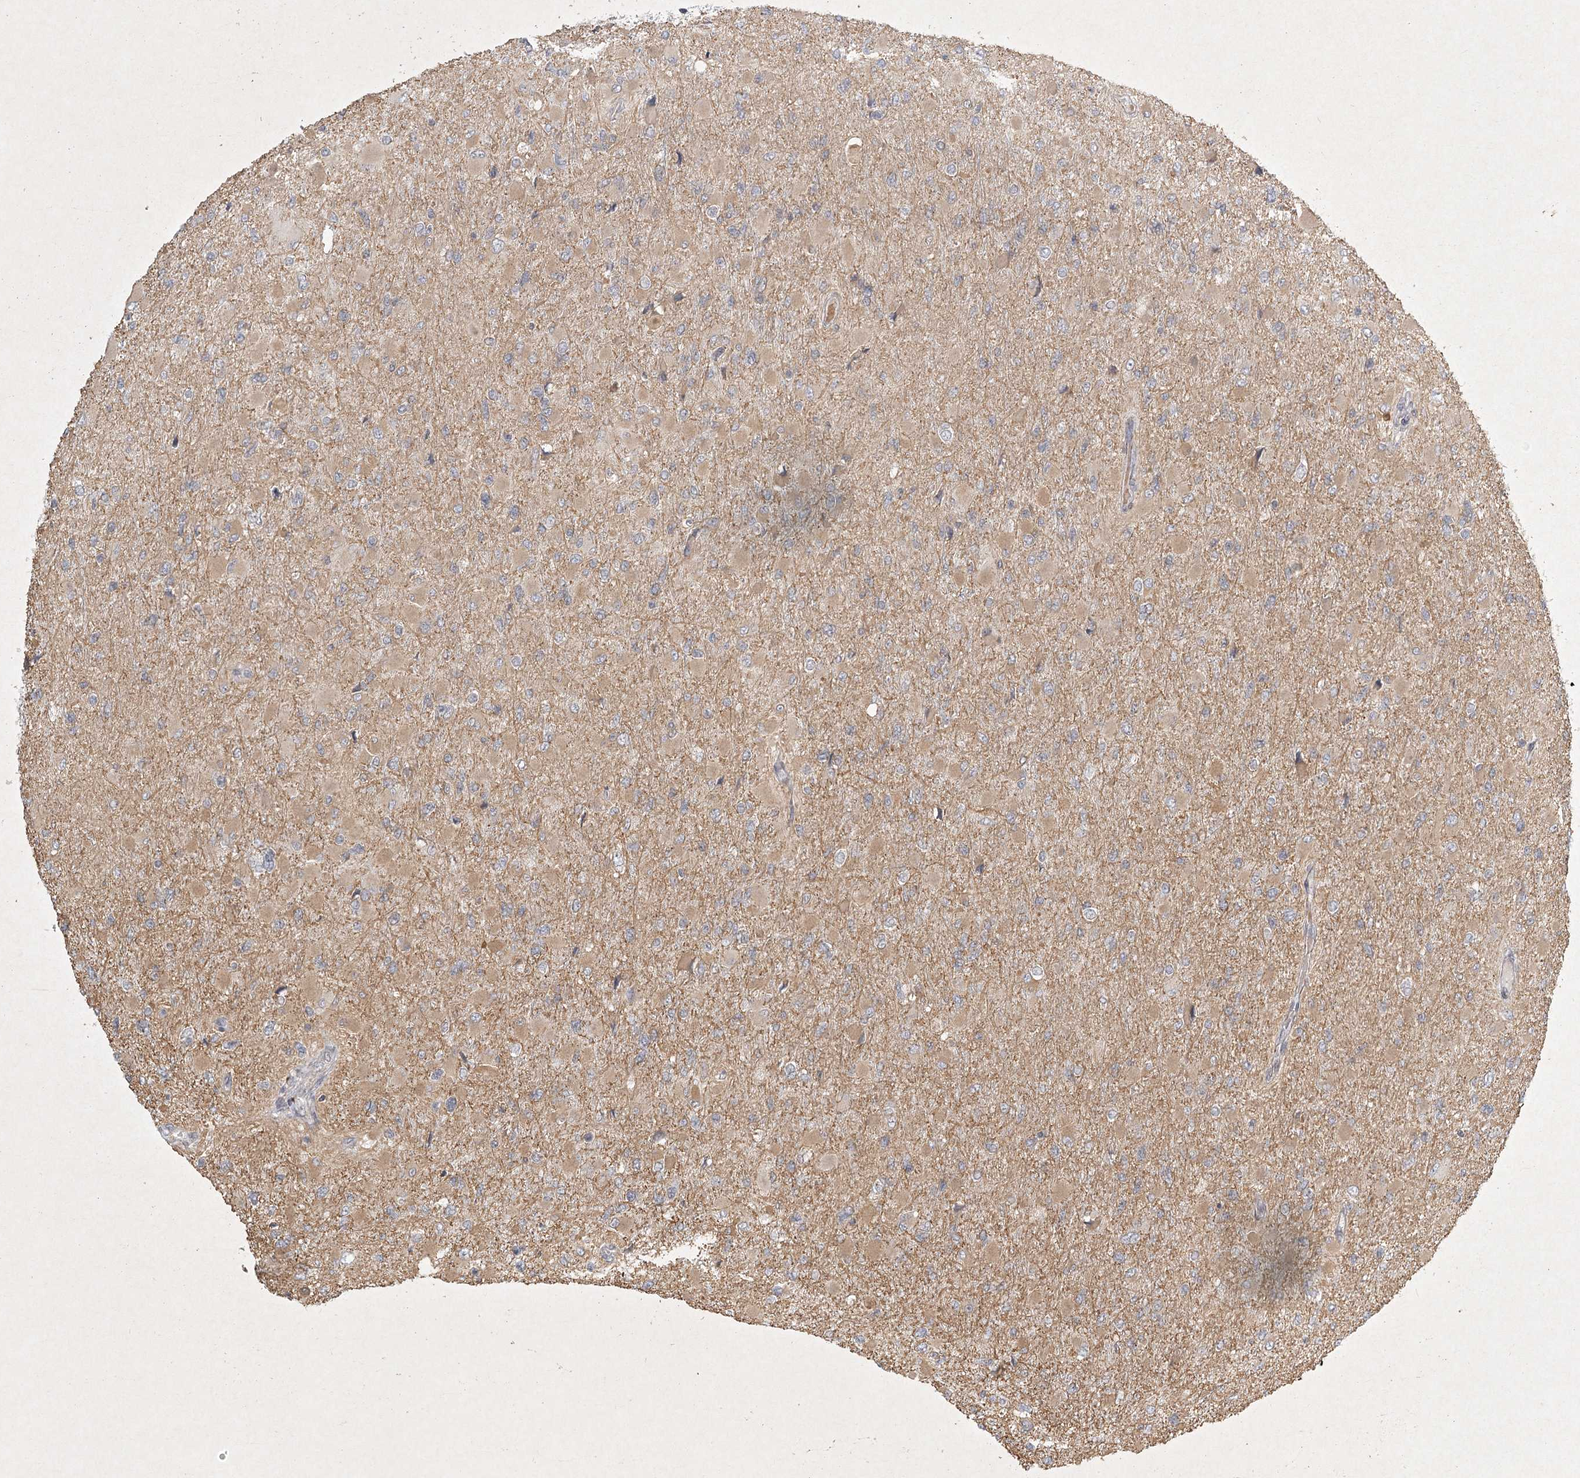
{"staining": {"intensity": "weak", "quantity": "25%-75%", "location": "cytoplasmic/membranous"}, "tissue": "glioma", "cell_type": "Tumor cells", "image_type": "cancer", "snomed": [{"axis": "morphology", "description": "Glioma, malignant, High grade"}, {"axis": "topography", "description": "Cerebral cortex"}], "caption": "Protein expression analysis of human glioma reveals weak cytoplasmic/membranous staining in approximately 25%-75% of tumor cells. The protein is shown in brown color, while the nuclei are stained blue.", "gene": "MEPE", "patient": {"sex": "female", "age": 36}}